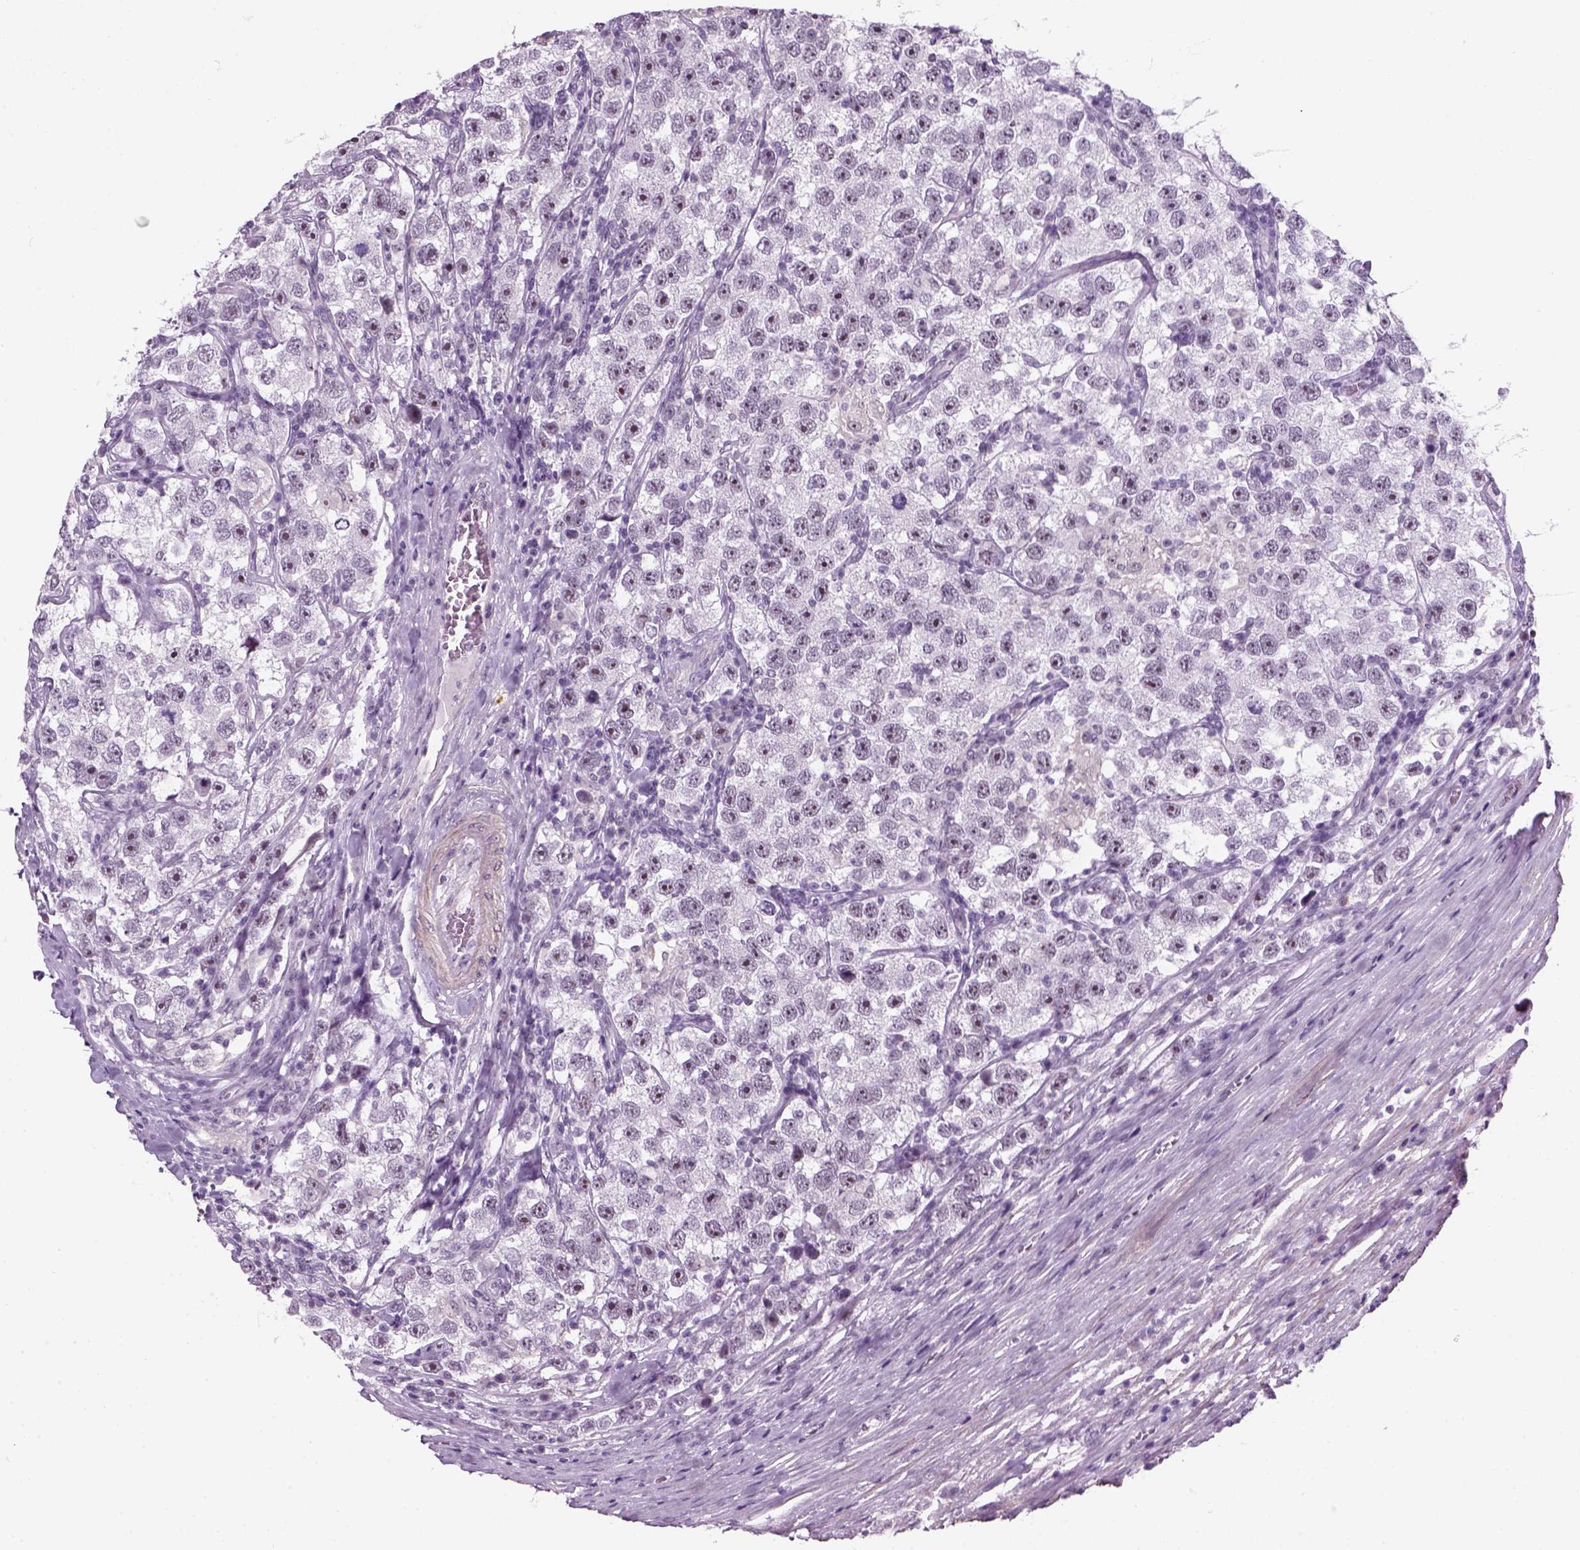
{"staining": {"intensity": "negative", "quantity": "none", "location": "none"}, "tissue": "testis cancer", "cell_type": "Tumor cells", "image_type": "cancer", "snomed": [{"axis": "morphology", "description": "Seminoma, NOS"}, {"axis": "topography", "description": "Testis"}], "caption": "Testis cancer (seminoma) was stained to show a protein in brown. There is no significant staining in tumor cells.", "gene": "ZNF865", "patient": {"sex": "male", "age": 26}}